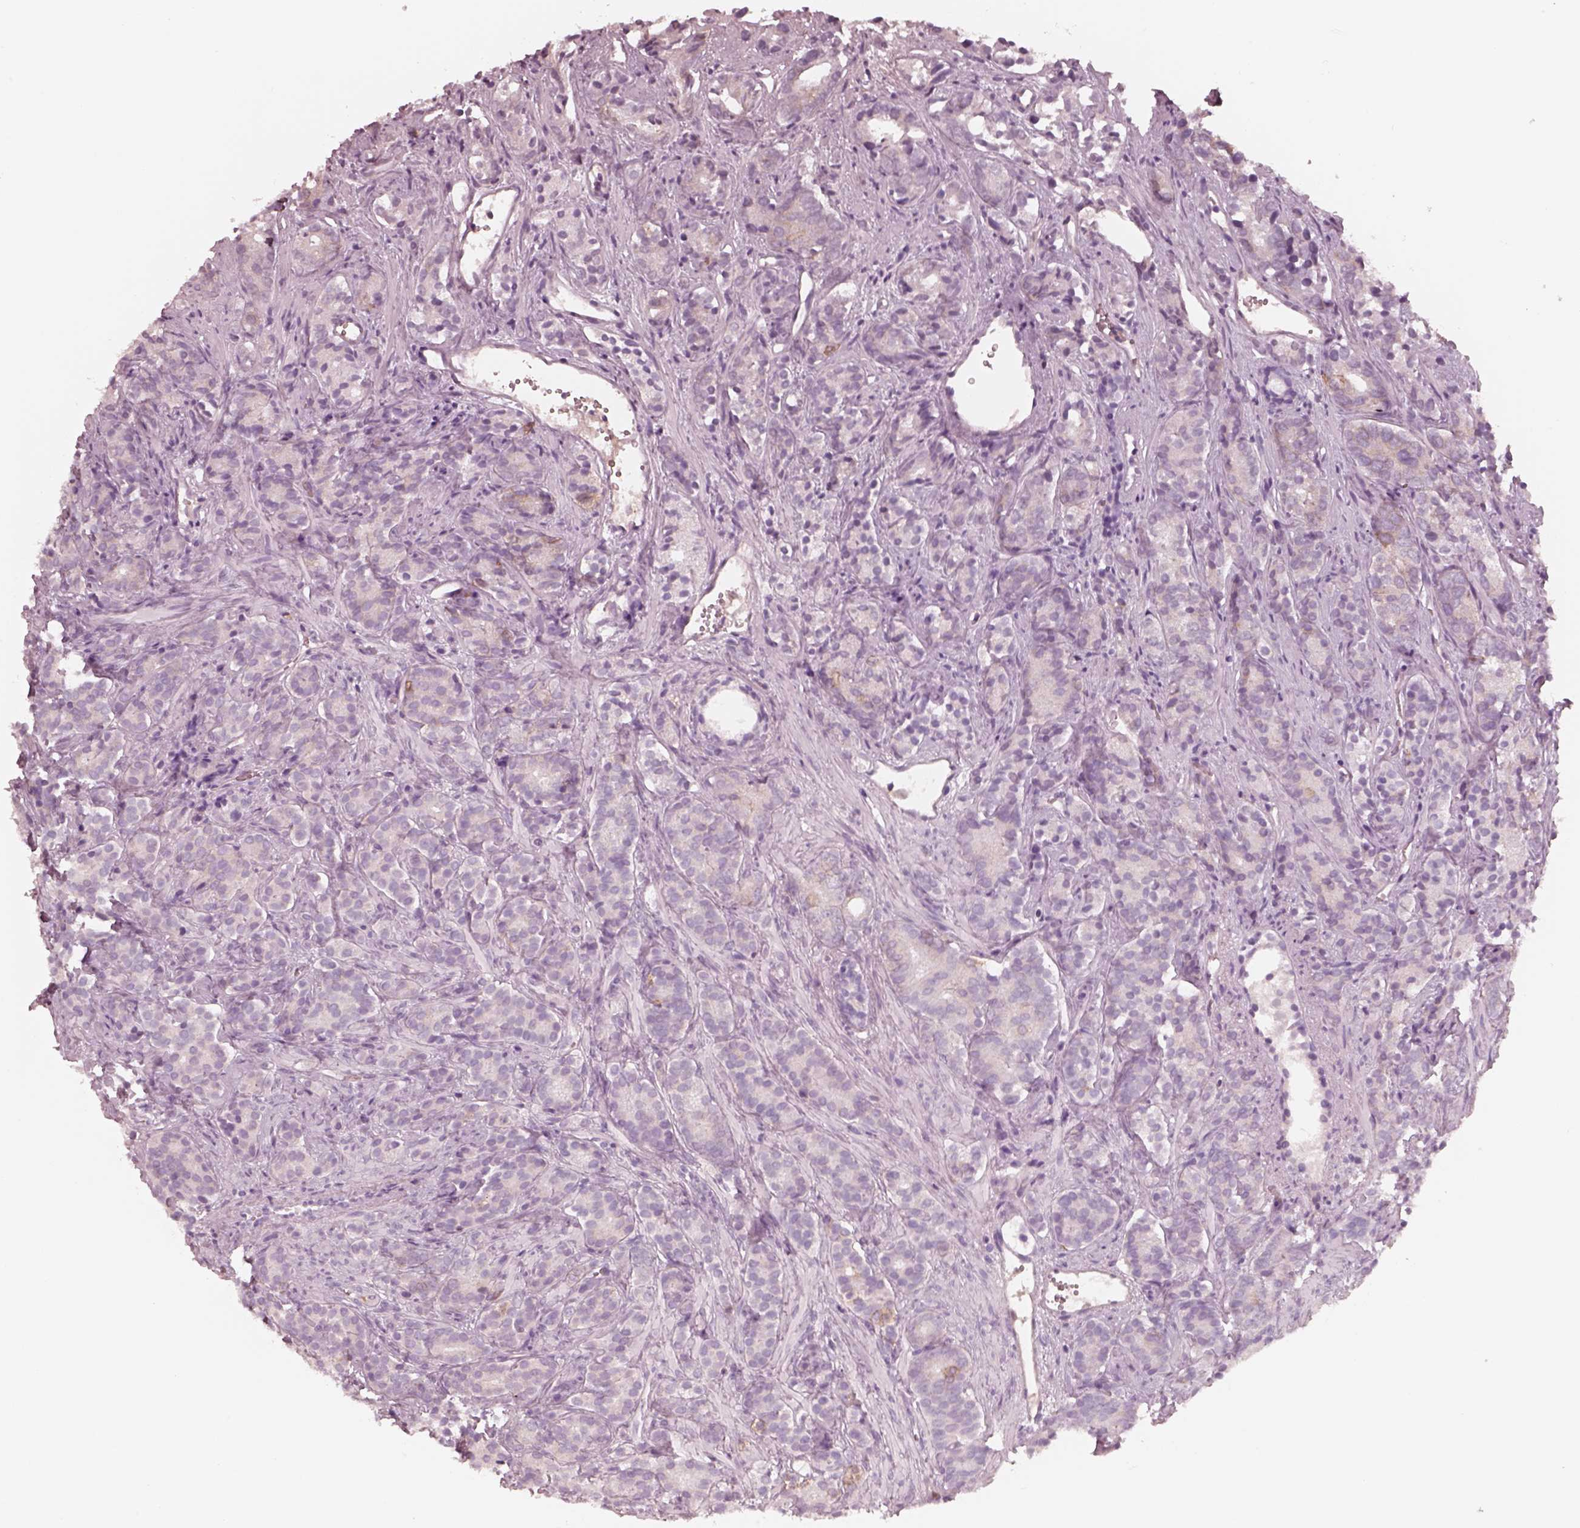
{"staining": {"intensity": "moderate", "quantity": "<25%", "location": "cytoplasmic/membranous"}, "tissue": "prostate cancer", "cell_type": "Tumor cells", "image_type": "cancer", "snomed": [{"axis": "morphology", "description": "Adenocarcinoma, High grade"}, {"axis": "topography", "description": "Prostate"}], "caption": "This image displays prostate cancer (high-grade adenocarcinoma) stained with immunohistochemistry (IHC) to label a protein in brown. The cytoplasmic/membranous of tumor cells show moderate positivity for the protein. Nuclei are counter-stained blue.", "gene": "GPRIN1", "patient": {"sex": "male", "age": 84}}